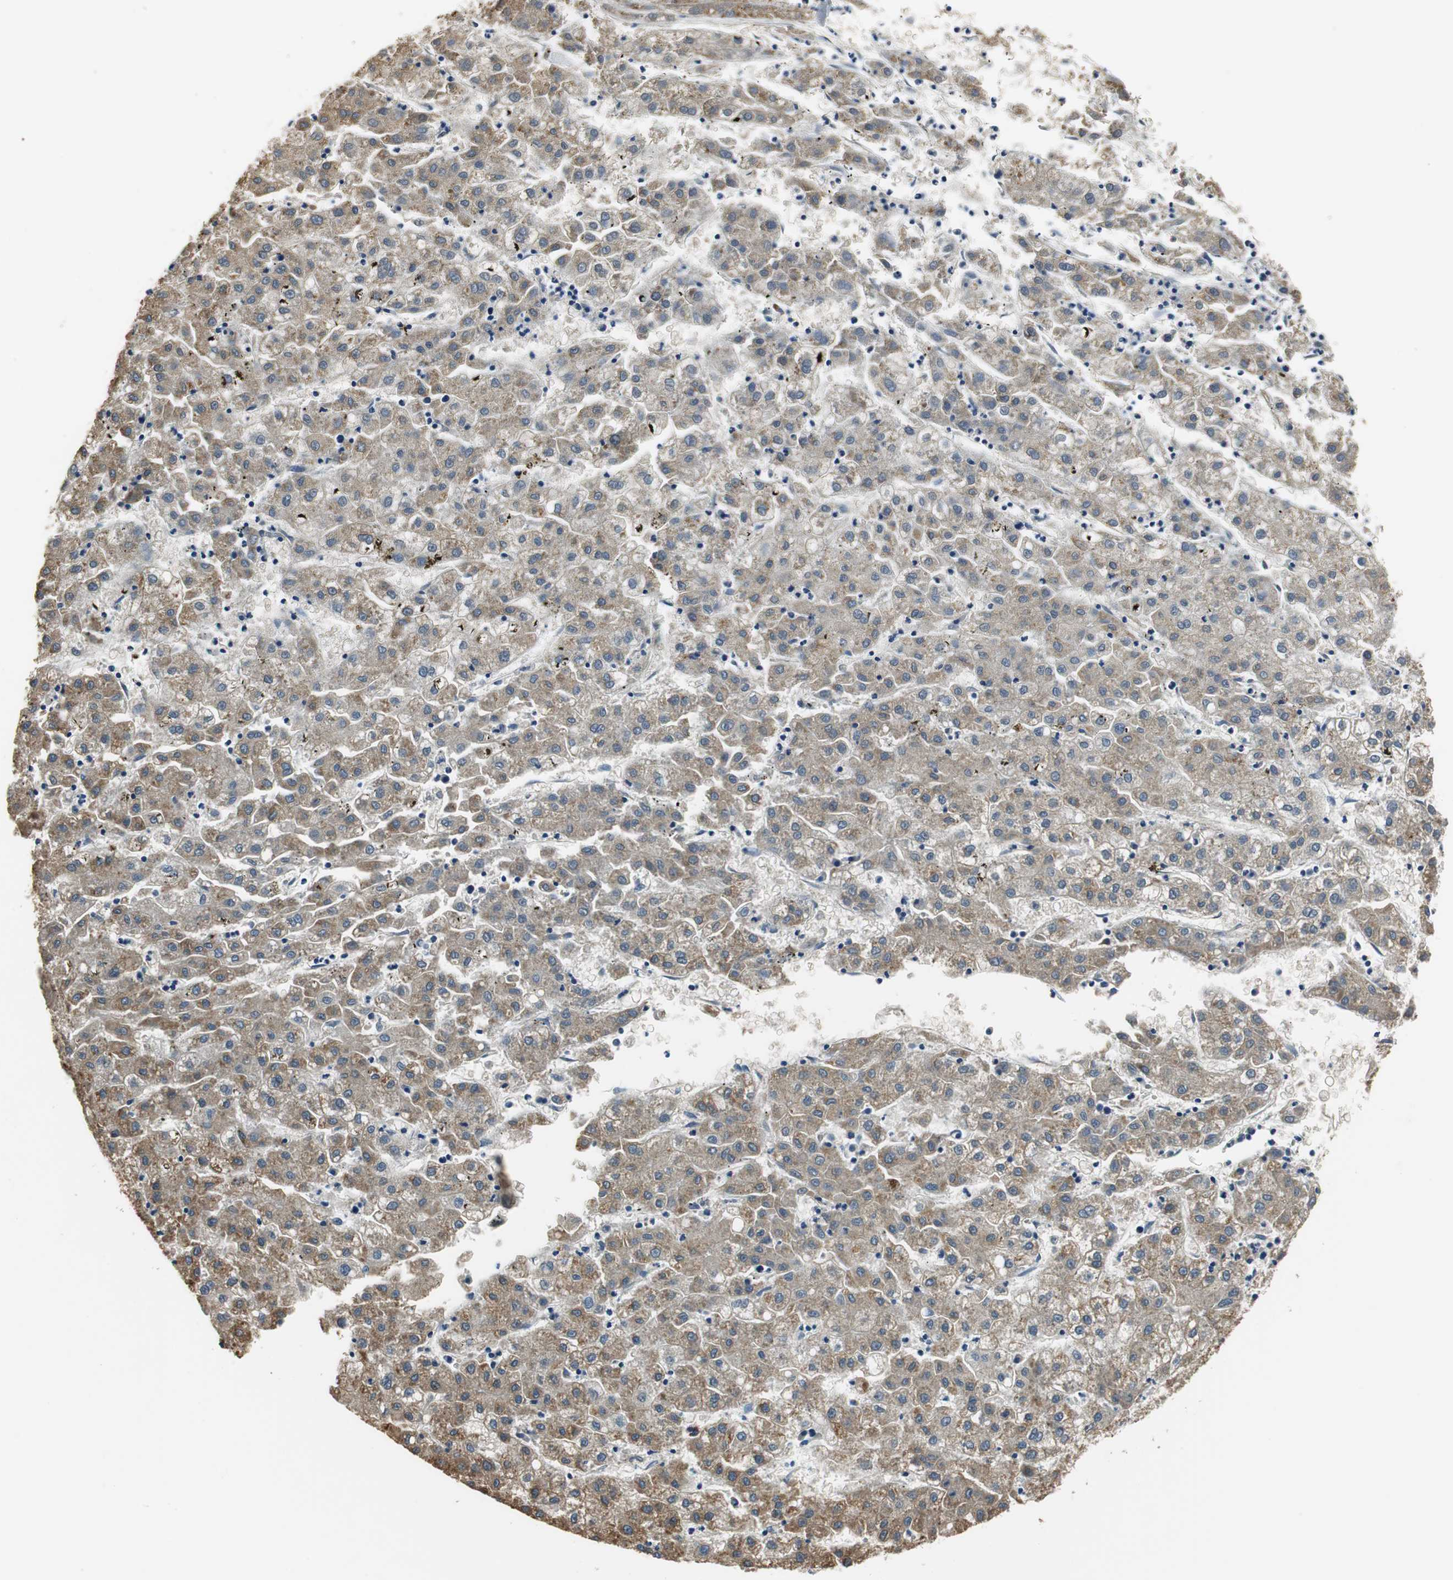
{"staining": {"intensity": "weak", "quantity": ">75%", "location": "cytoplasmic/membranous"}, "tissue": "liver cancer", "cell_type": "Tumor cells", "image_type": "cancer", "snomed": [{"axis": "morphology", "description": "Carcinoma, Hepatocellular, NOS"}, {"axis": "topography", "description": "Liver"}], "caption": "Hepatocellular carcinoma (liver) tissue reveals weak cytoplasmic/membranous expression in about >75% of tumor cells (brown staining indicates protein expression, while blue staining denotes nuclei).", "gene": "MTIF2", "patient": {"sex": "male", "age": 72}}